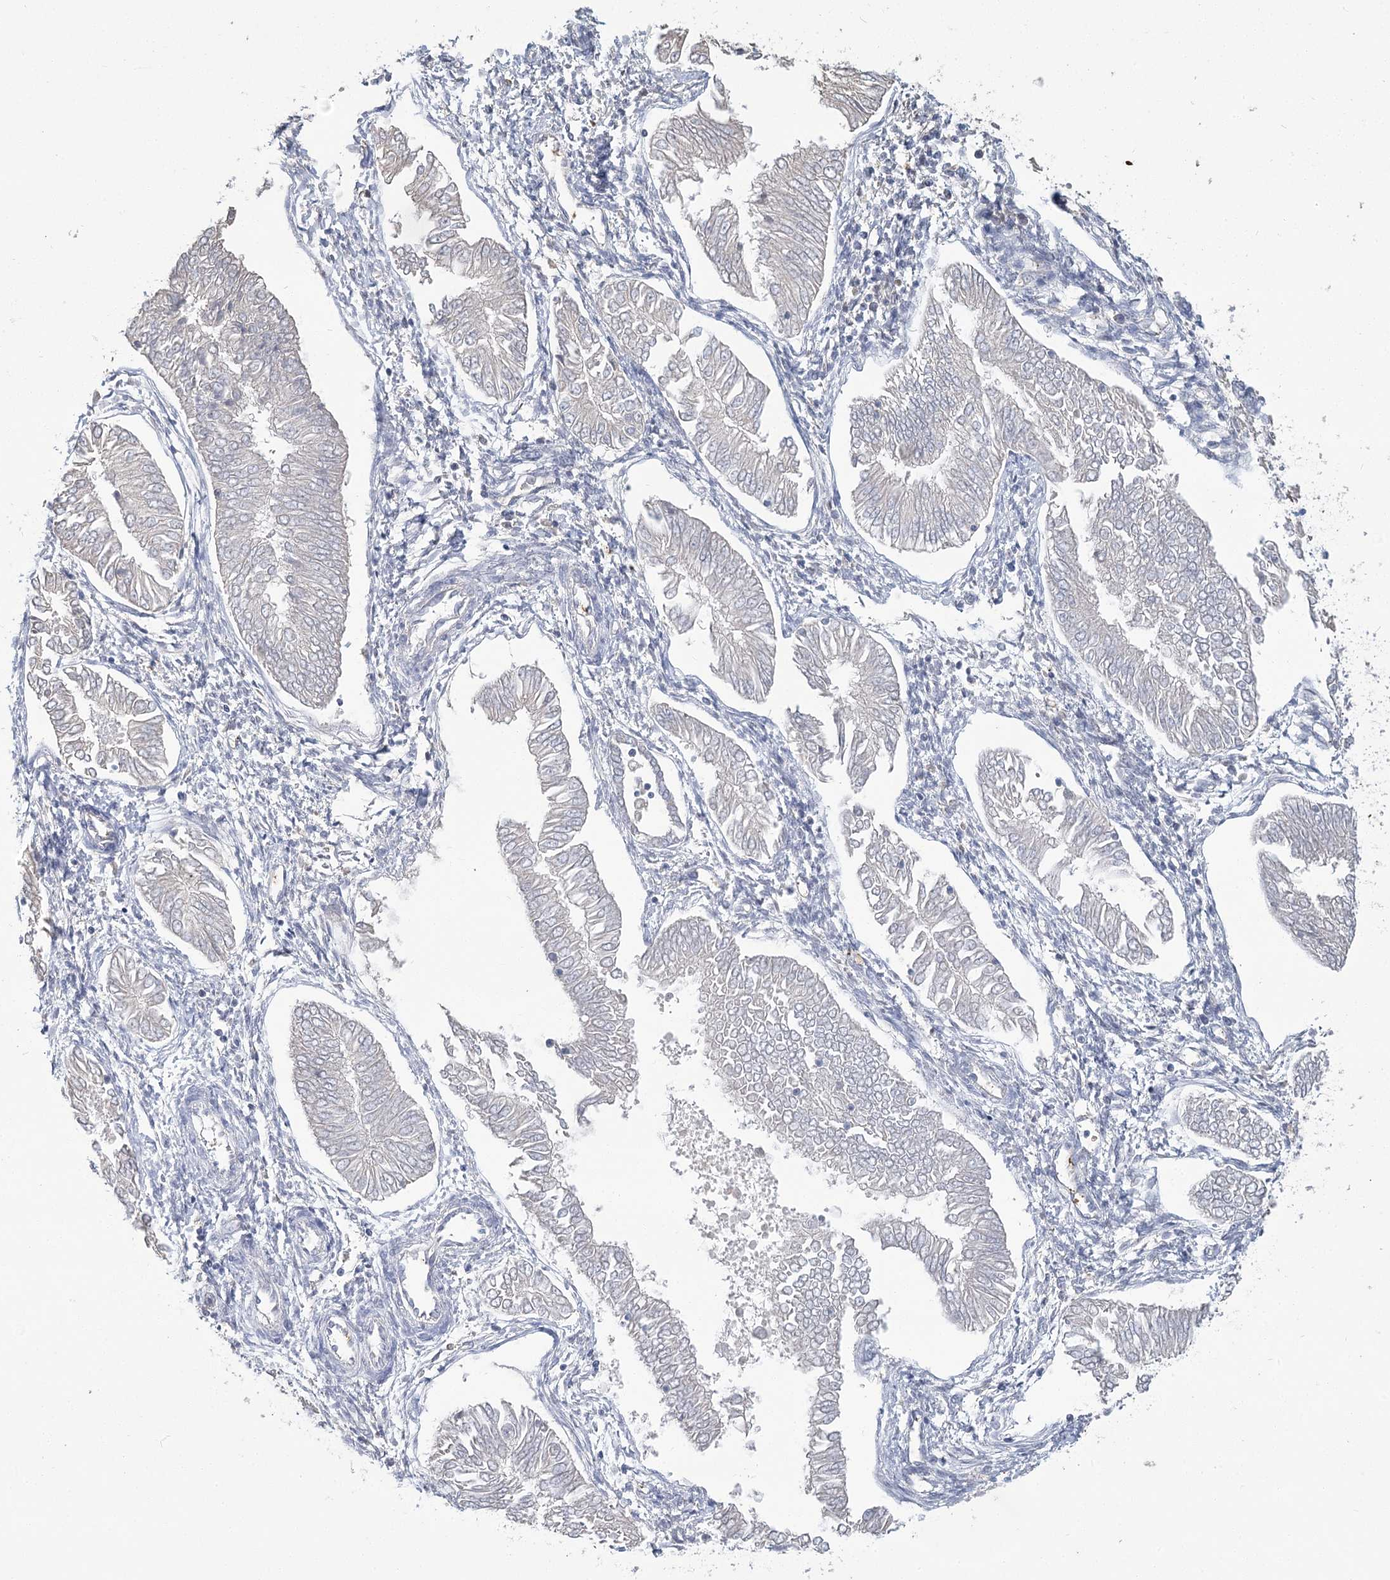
{"staining": {"intensity": "negative", "quantity": "none", "location": "none"}, "tissue": "endometrial cancer", "cell_type": "Tumor cells", "image_type": "cancer", "snomed": [{"axis": "morphology", "description": "Adenocarcinoma, NOS"}, {"axis": "topography", "description": "Endometrium"}], "caption": "High magnification brightfield microscopy of adenocarcinoma (endometrial) stained with DAB (brown) and counterstained with hematoxylin (blue): tumor cells show no significant expression.", "gene": "HBA1", "patient": {"sex": "female", "age": 53}}